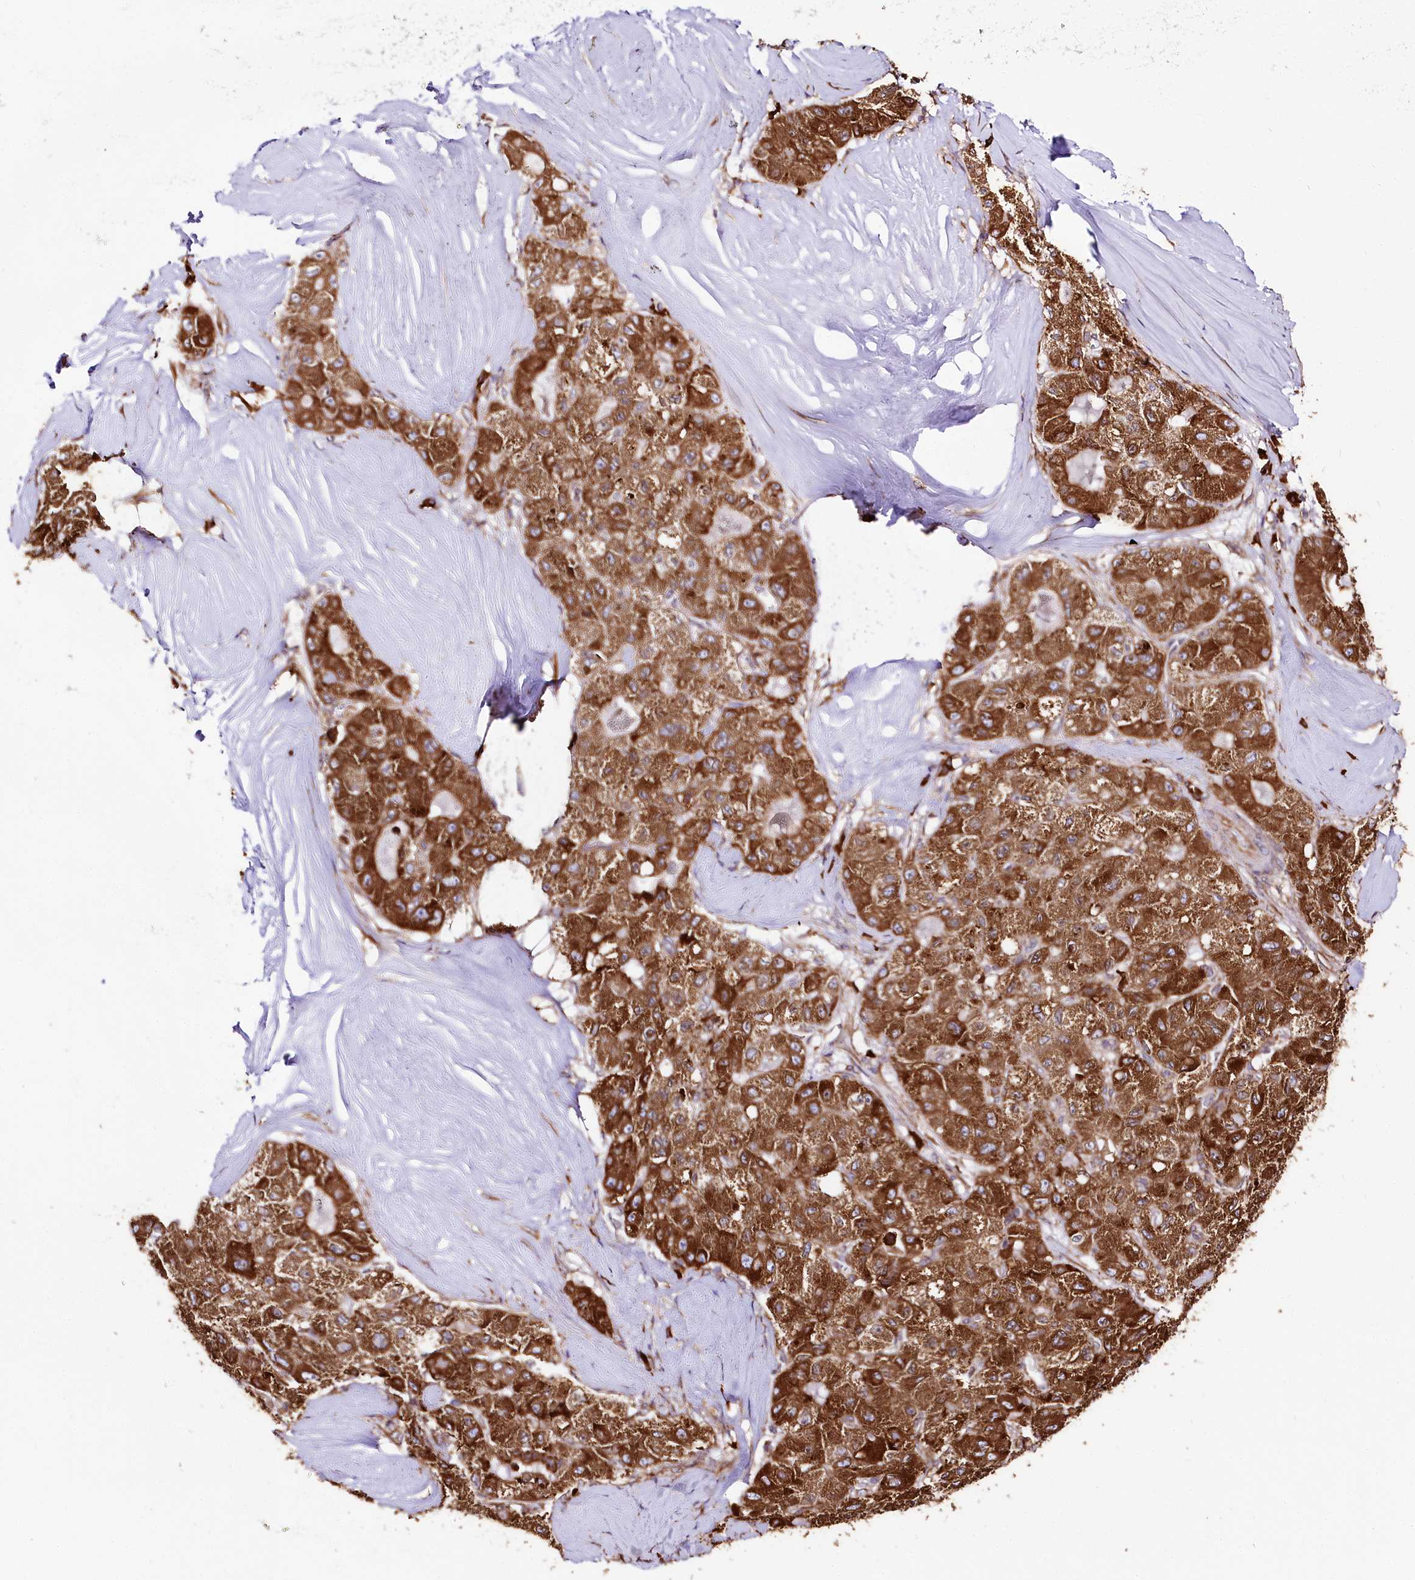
{"staining": {"intensity": "strong", "quantity": ">75%", "location": "cytoplasmic/membranous"}, "tissue": "liver cancer", "cell_type": "Tumor cells", "image_type": "cancer", "snomed": [{"axis": "morphology", "description": "Carcinoma, Hepatocellular, NOS"}, {"axis": "topography", "description": "Liver"}], "caption": "Tumor cells display high levels of strong cytoplasmic/membranous staining in approximately >75% of cells in liver cancer (hepatocellular carcinoma). (Brightfield microscopy of DAB IHC at high magnification).", "gene": "CNPY2", "patient": {"sex": "male", "age": 80}}